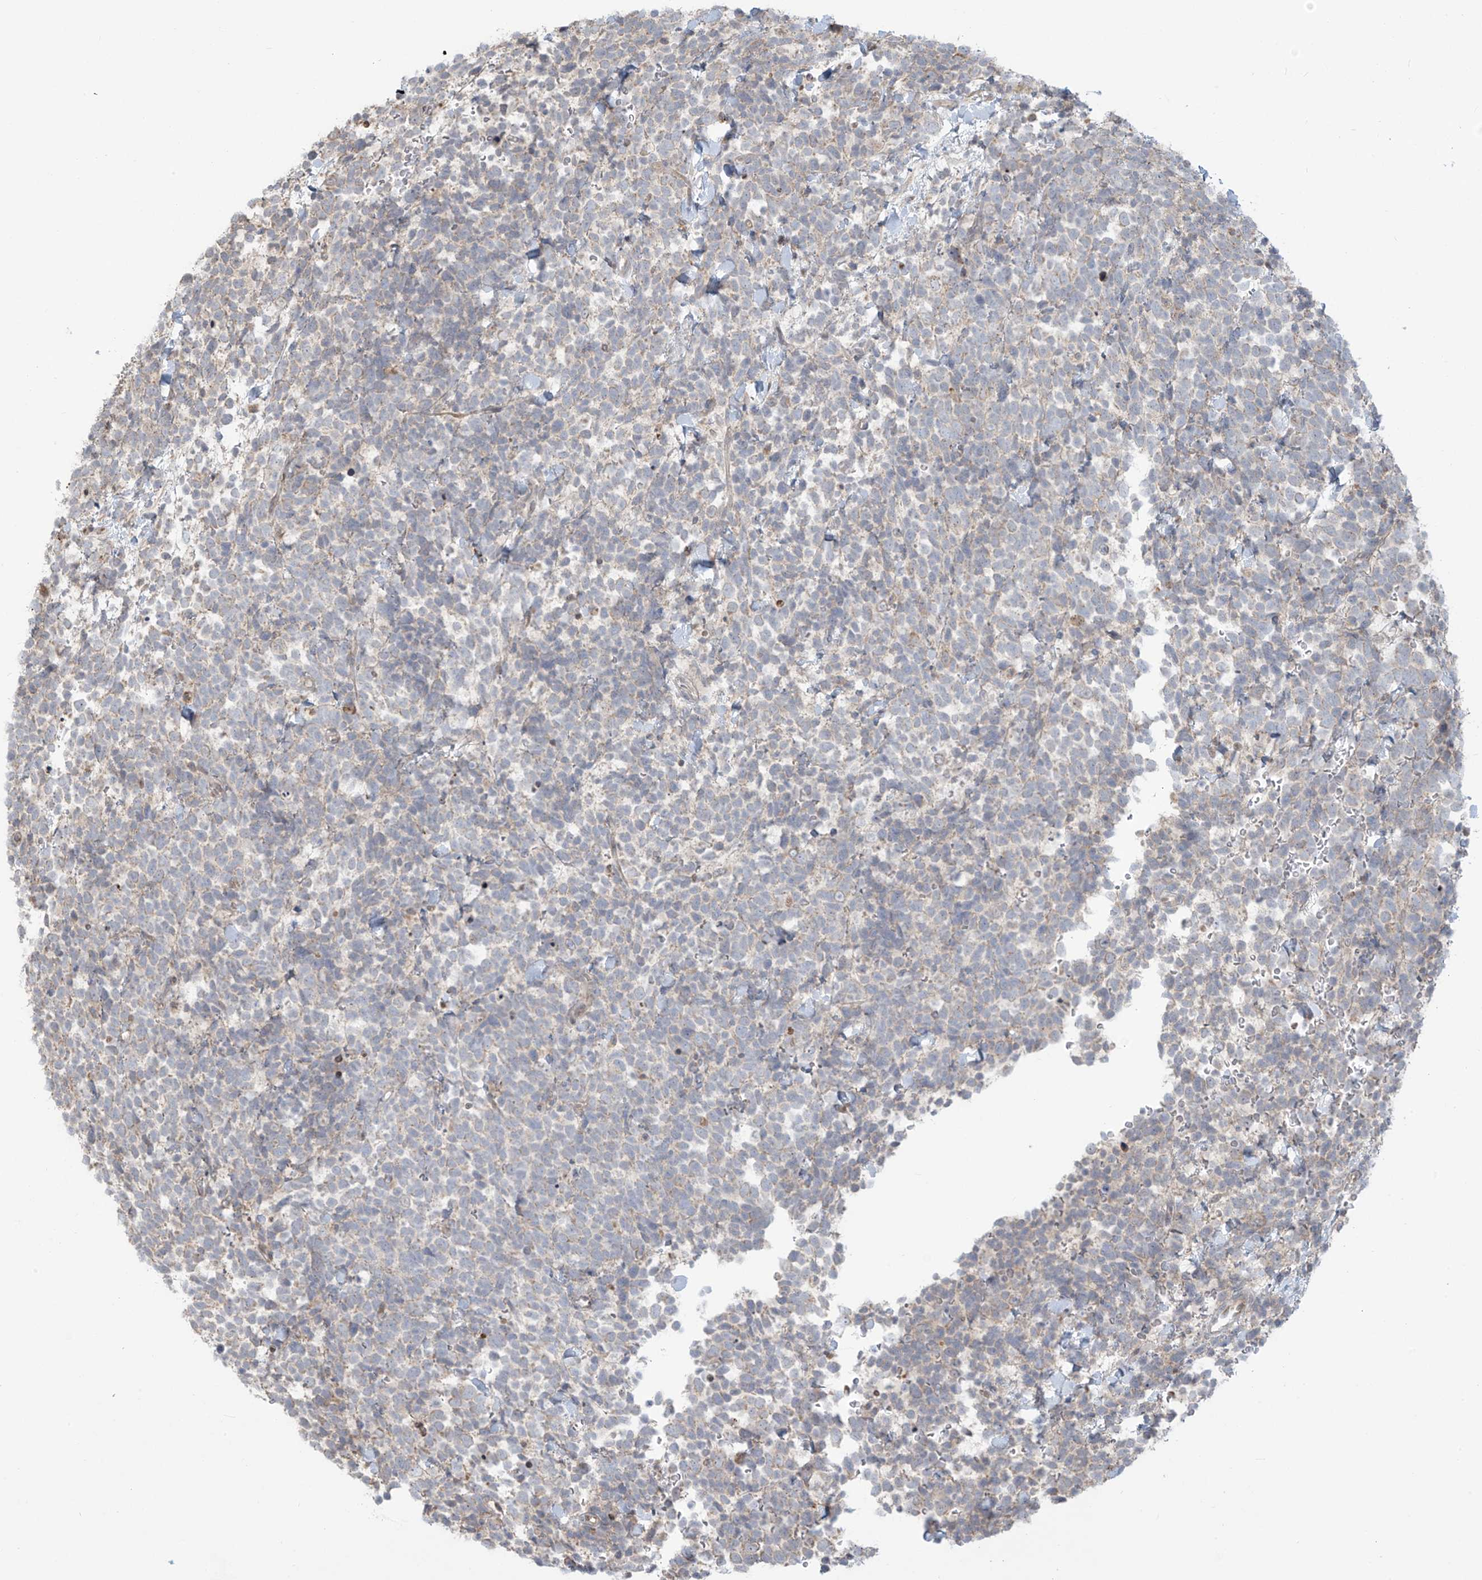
{"staining": {"intensity": "negative", "quantity": "none", "location": "none"}, "tissue": "urothelial cancer", "cell_type": "Tumor cells", "image_type": "cancer", "snomed": [{"axis": "morphology", "description": "Urothelial carcinoma, High grade"}, {"axis": "topography", "description": "Urinary bladder"}], "caption": "A high-resolution micrograph shows immunohistochemistry staining of urothelial carcinoma (high-grade), which demonstrates no significant staining in tumor cells.", "gene": "PLEKHM3", "patient": {"sex": "female", "age": 82}}